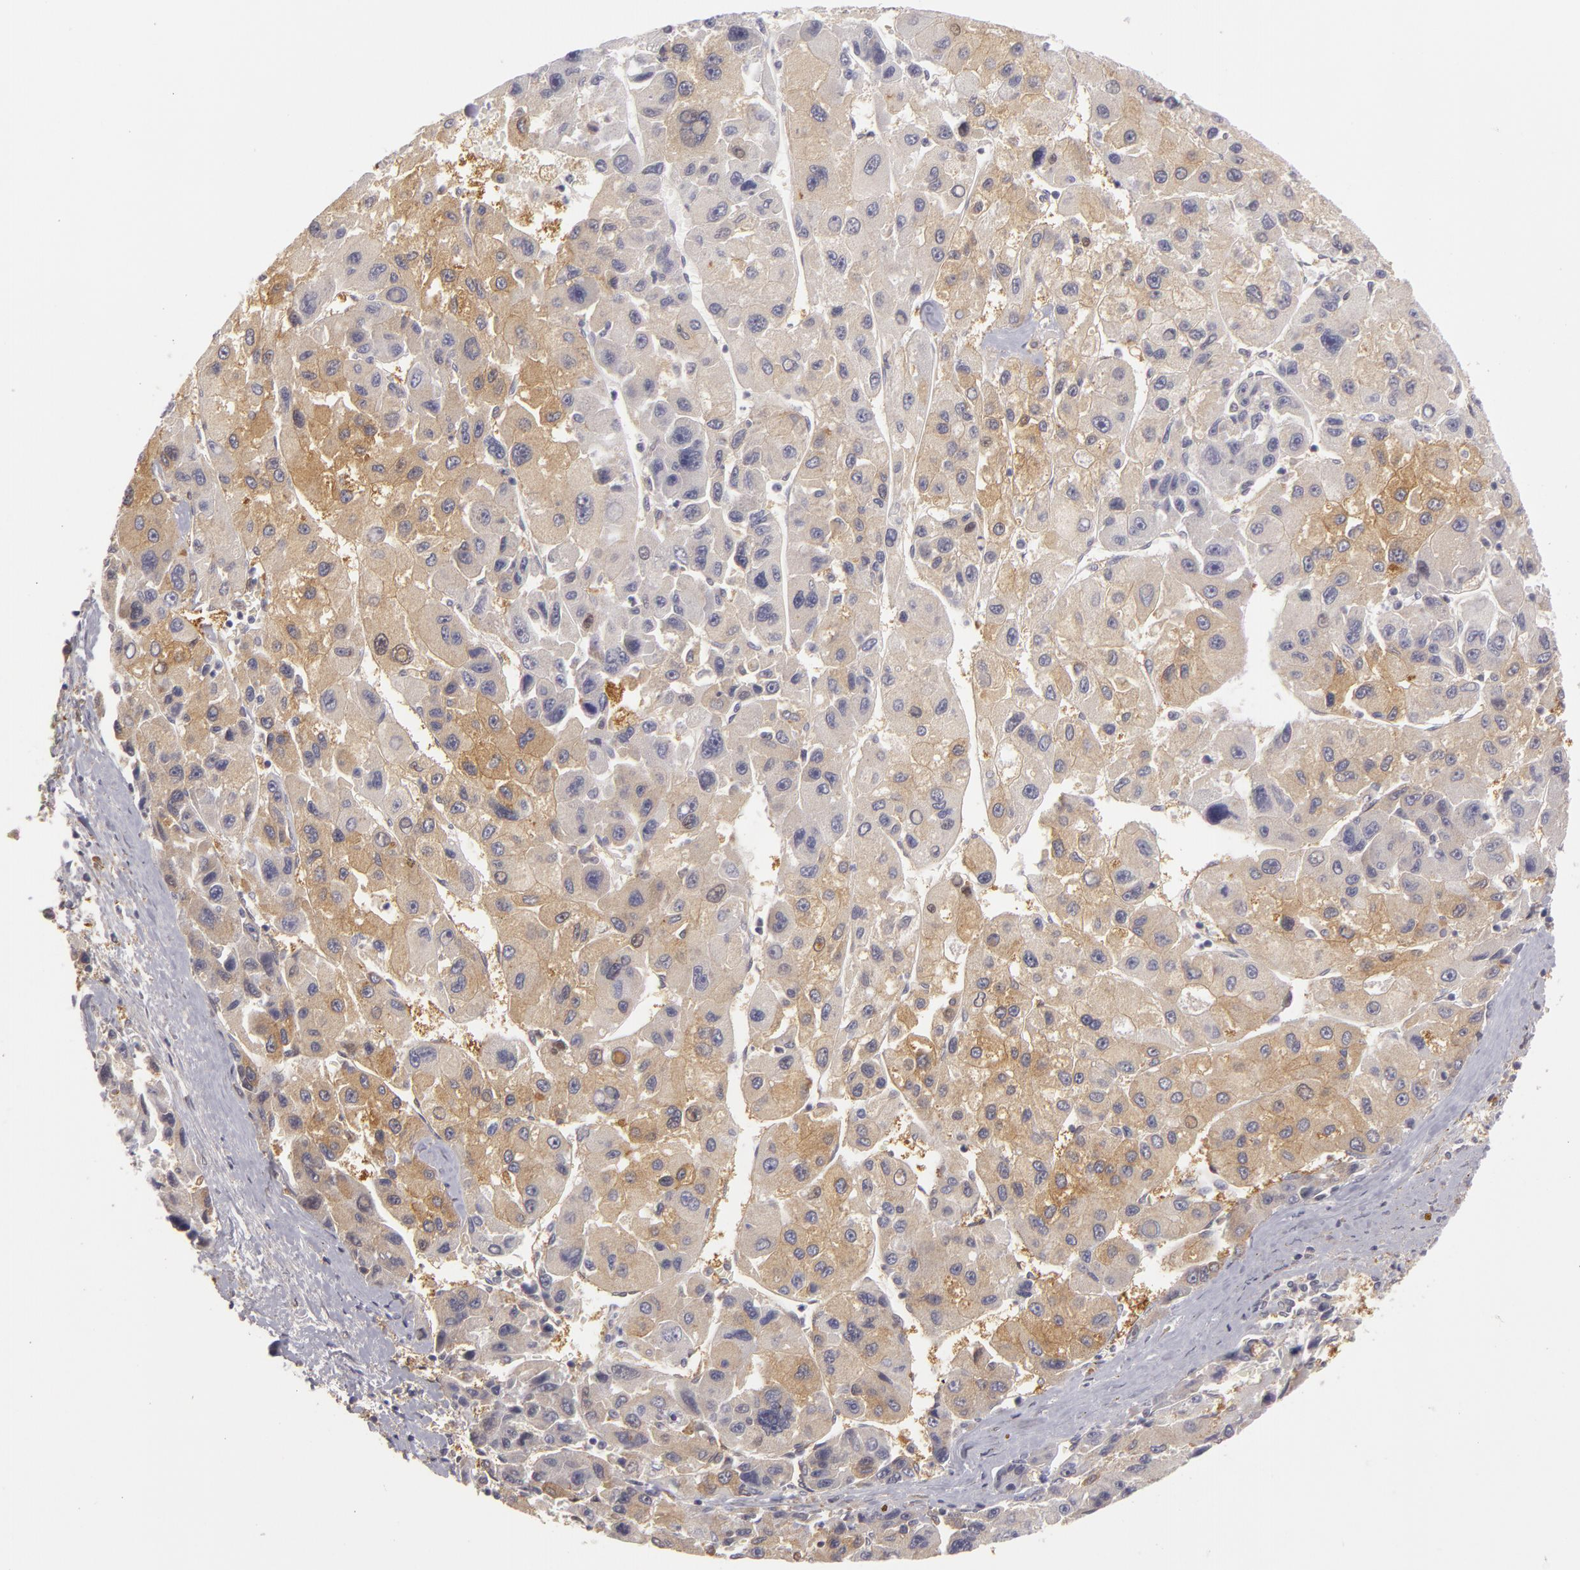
{"staining": {"intensity": "weak", "quantity": "<25%", "location": "cytoplasmic/membranous"}, "tissue": "liver cancer", "cell_type": "Tumor cells", "image_type": "cancer", "snomed": [{"axis": "morphology", "description": "Carcinoma, Hepatocellular, NOS"}, {"axis": "topography", "description": "Liver"}], "caption": "Immunohistochemistry (IHC) of liver cancer reveals no expression in tumor cells.", "gene": "ZNF229", "patient": {"sex": "male", "age": 64}}